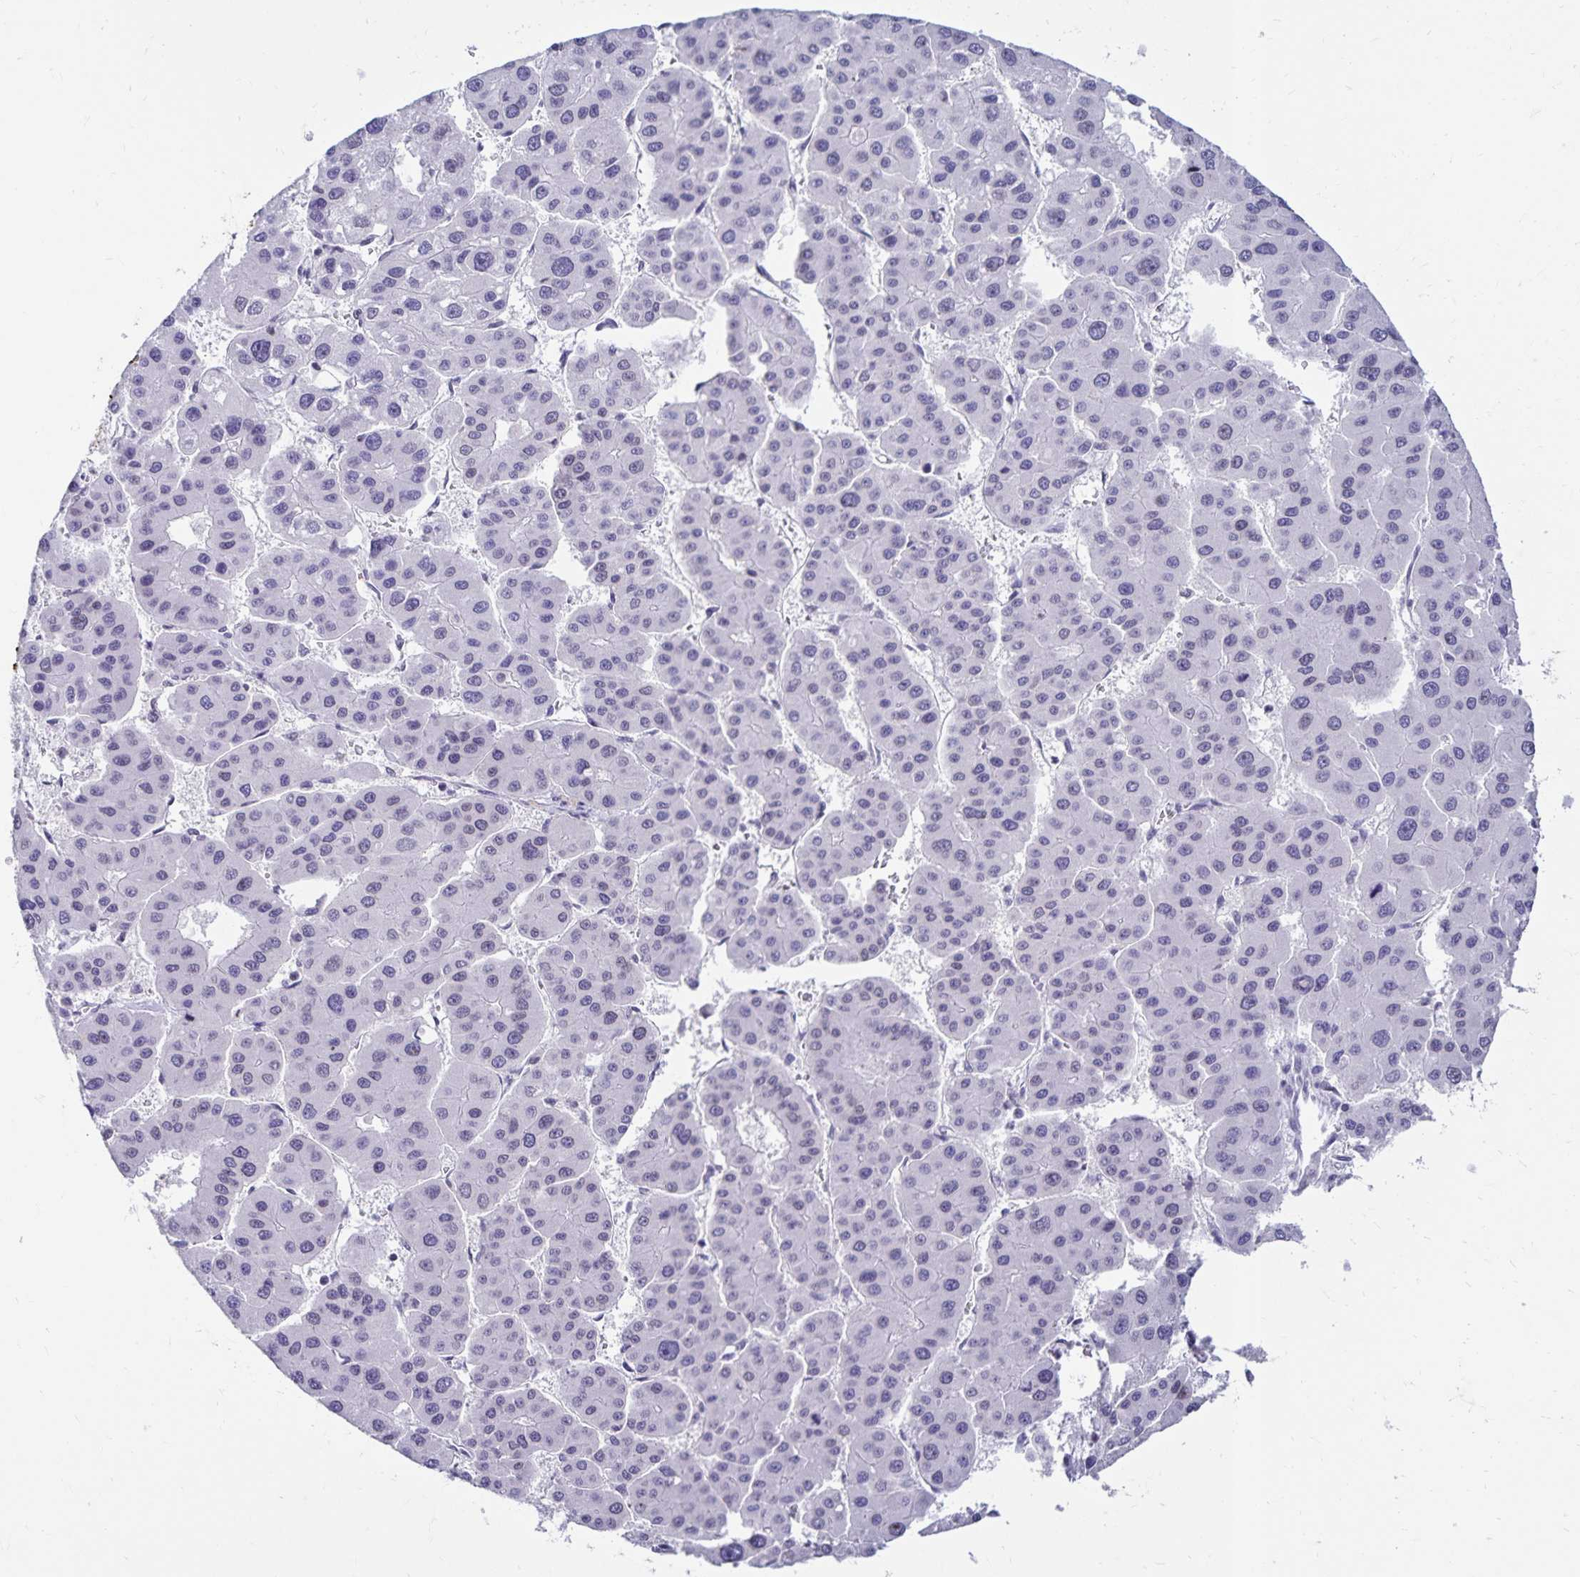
{"staining": {"intensity": "negative", "quantity": "none", "location": "none"}, "tissue": "liver cancer", "cell_type": "Tumor cells", "image_type": "cancer", "snomed": [{"axis": "morphology", "description": "Carcinoma, Hepatocellular, NOS"}, {"axis": "topography", "description": "Liver"}], "caption": "An immunohistochemistry photomicrograph of liver cancer is shown. There is no staining in tumor cells of liver cancer. Nuclei are stained in blue.", "gene": "FAM166C", "patient": {"sex": "male", "age": 73}}